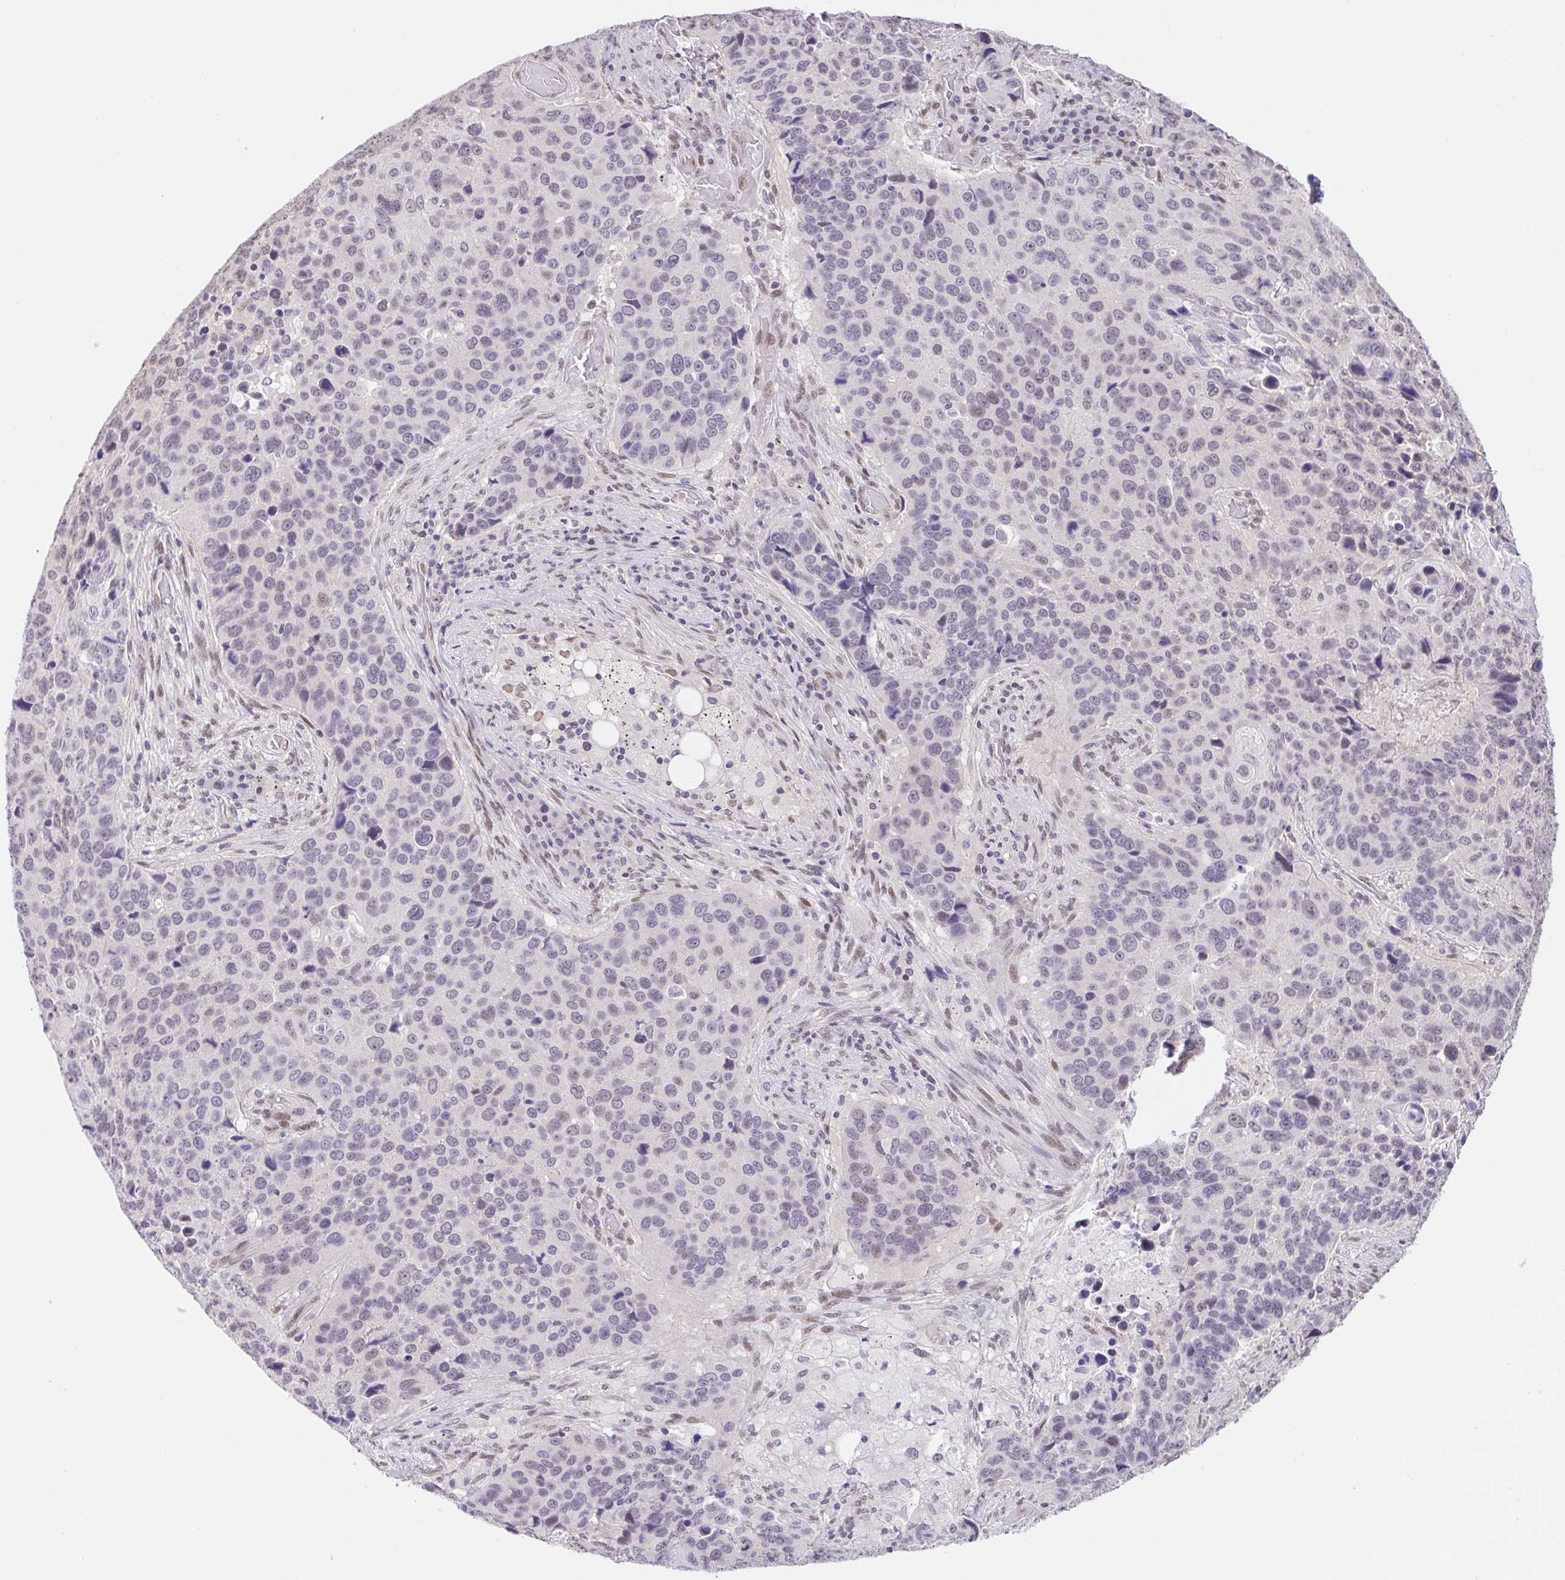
{"staining": {"intensity": "negative", "quantity": "none", "location": "none"}, "tissue": "lung cancer", "cell_type": "Tumor cells", "image_type": "cancer", "snomed": [{"axis": "morphology", "description": "Squamous cell carcinoma, NOS"}, {"axis": "topography", "description": "Lung"}], "caption": "This photomicrograph is of lung cancer (squamous cell carcinoma) stained with IHC to label a protein in brown with the nuclei are counter-stained blue. There is no staining in tumor cells. (Brightfield microscopy of DAB (3,3'-diaminobenzidine) immunohistochemistry (IHC) at high magnification).", "gene": "CAND1", "patient": {"sex": "male", "age": 68}}